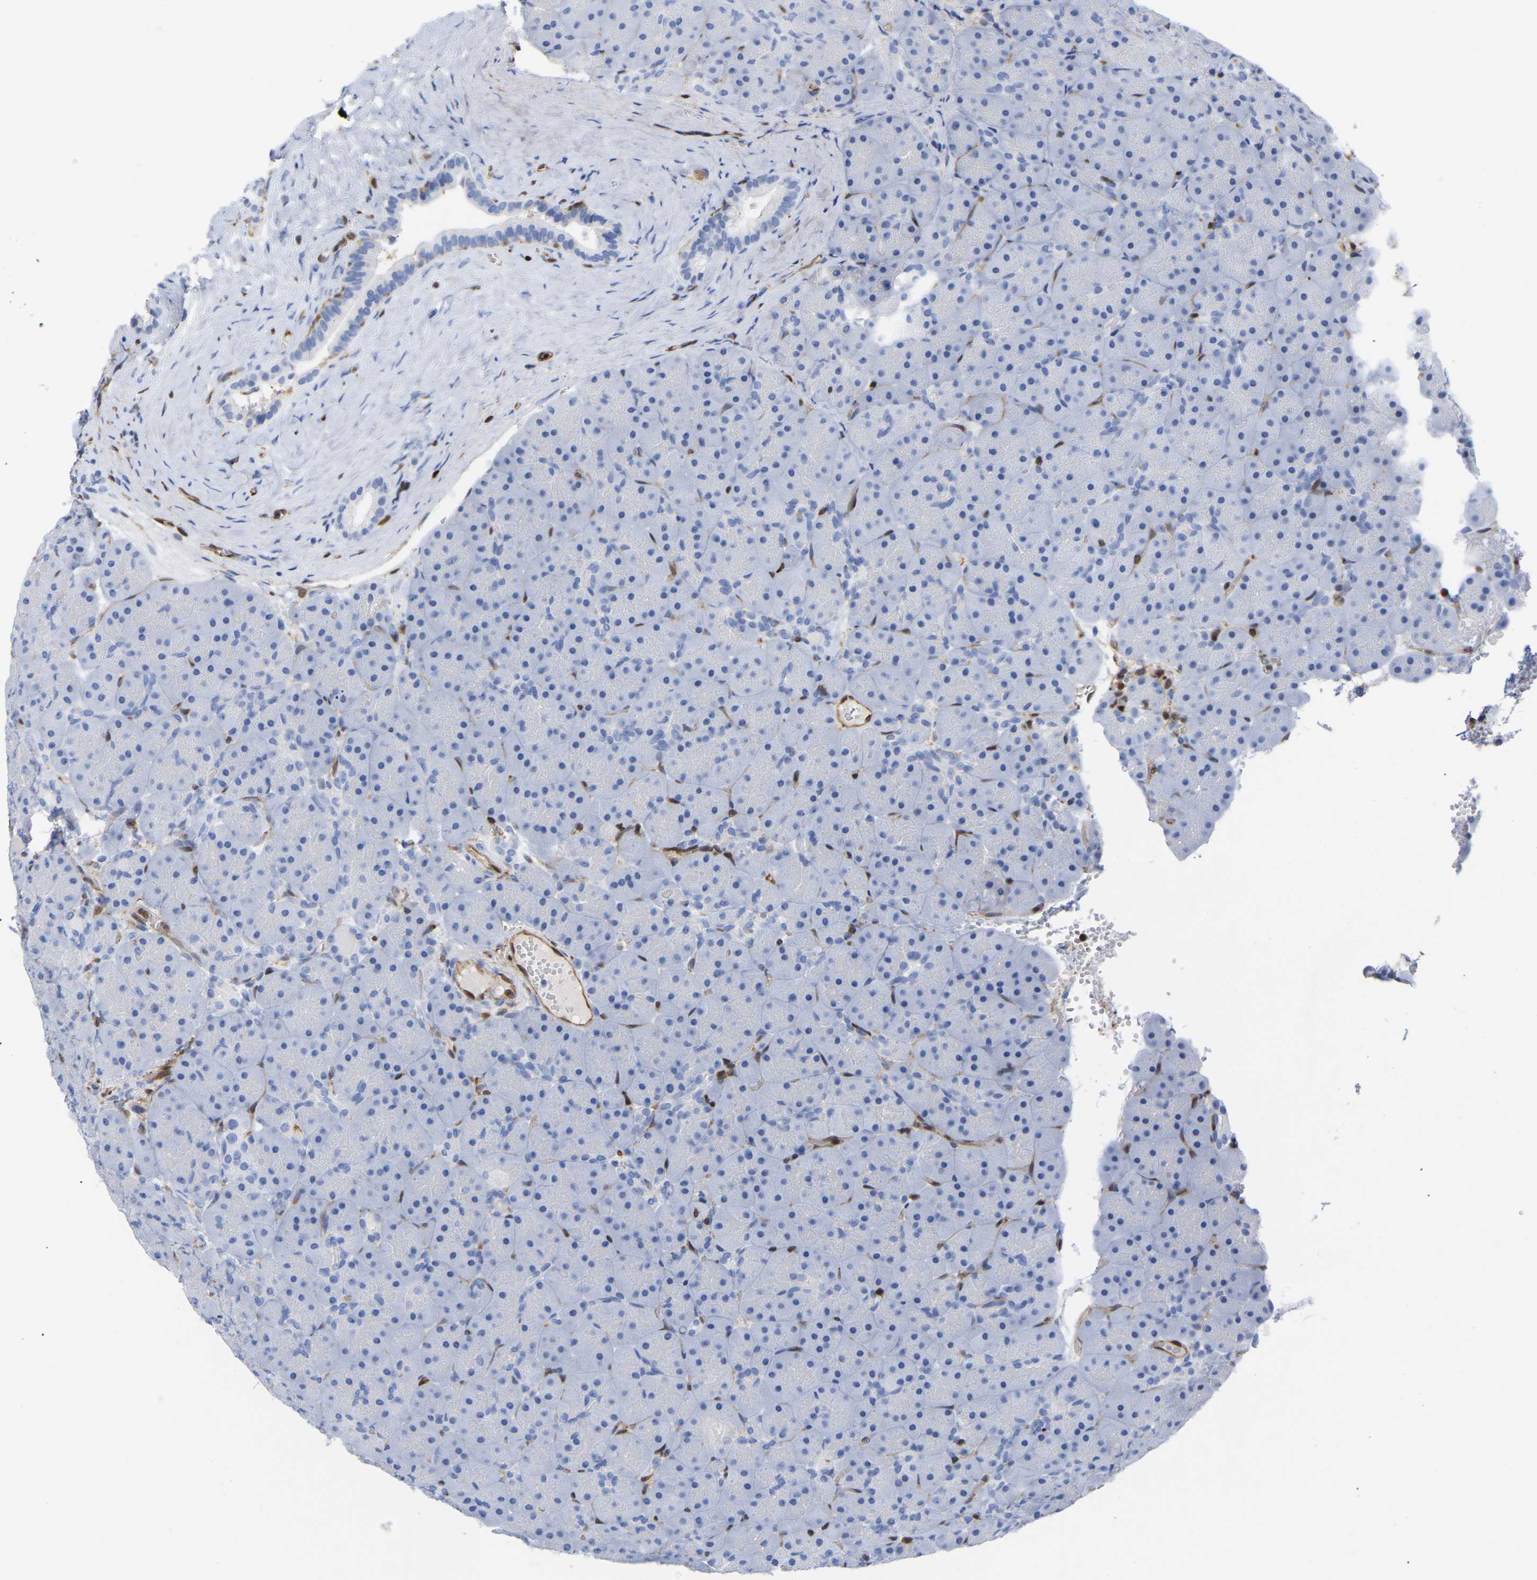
{"staining": {"intensity": "negative", "quantity": "none", "location": "none"}, "tissue": "pancreas", "cell_type": "Exocrine glandular cells", "image_type": "normal", "snomed": [{"axis": "morphology", "description": "Normal tissue, NOS"}, {"axis": "topography", "description": "Pancreas"}], "caption": "This is a image of IHC staining of benign pancreas, which shows no staining in exocrine glandular cells.", "gene": "GIMAP4", "patient": {"sex": "male", "age": 66}}